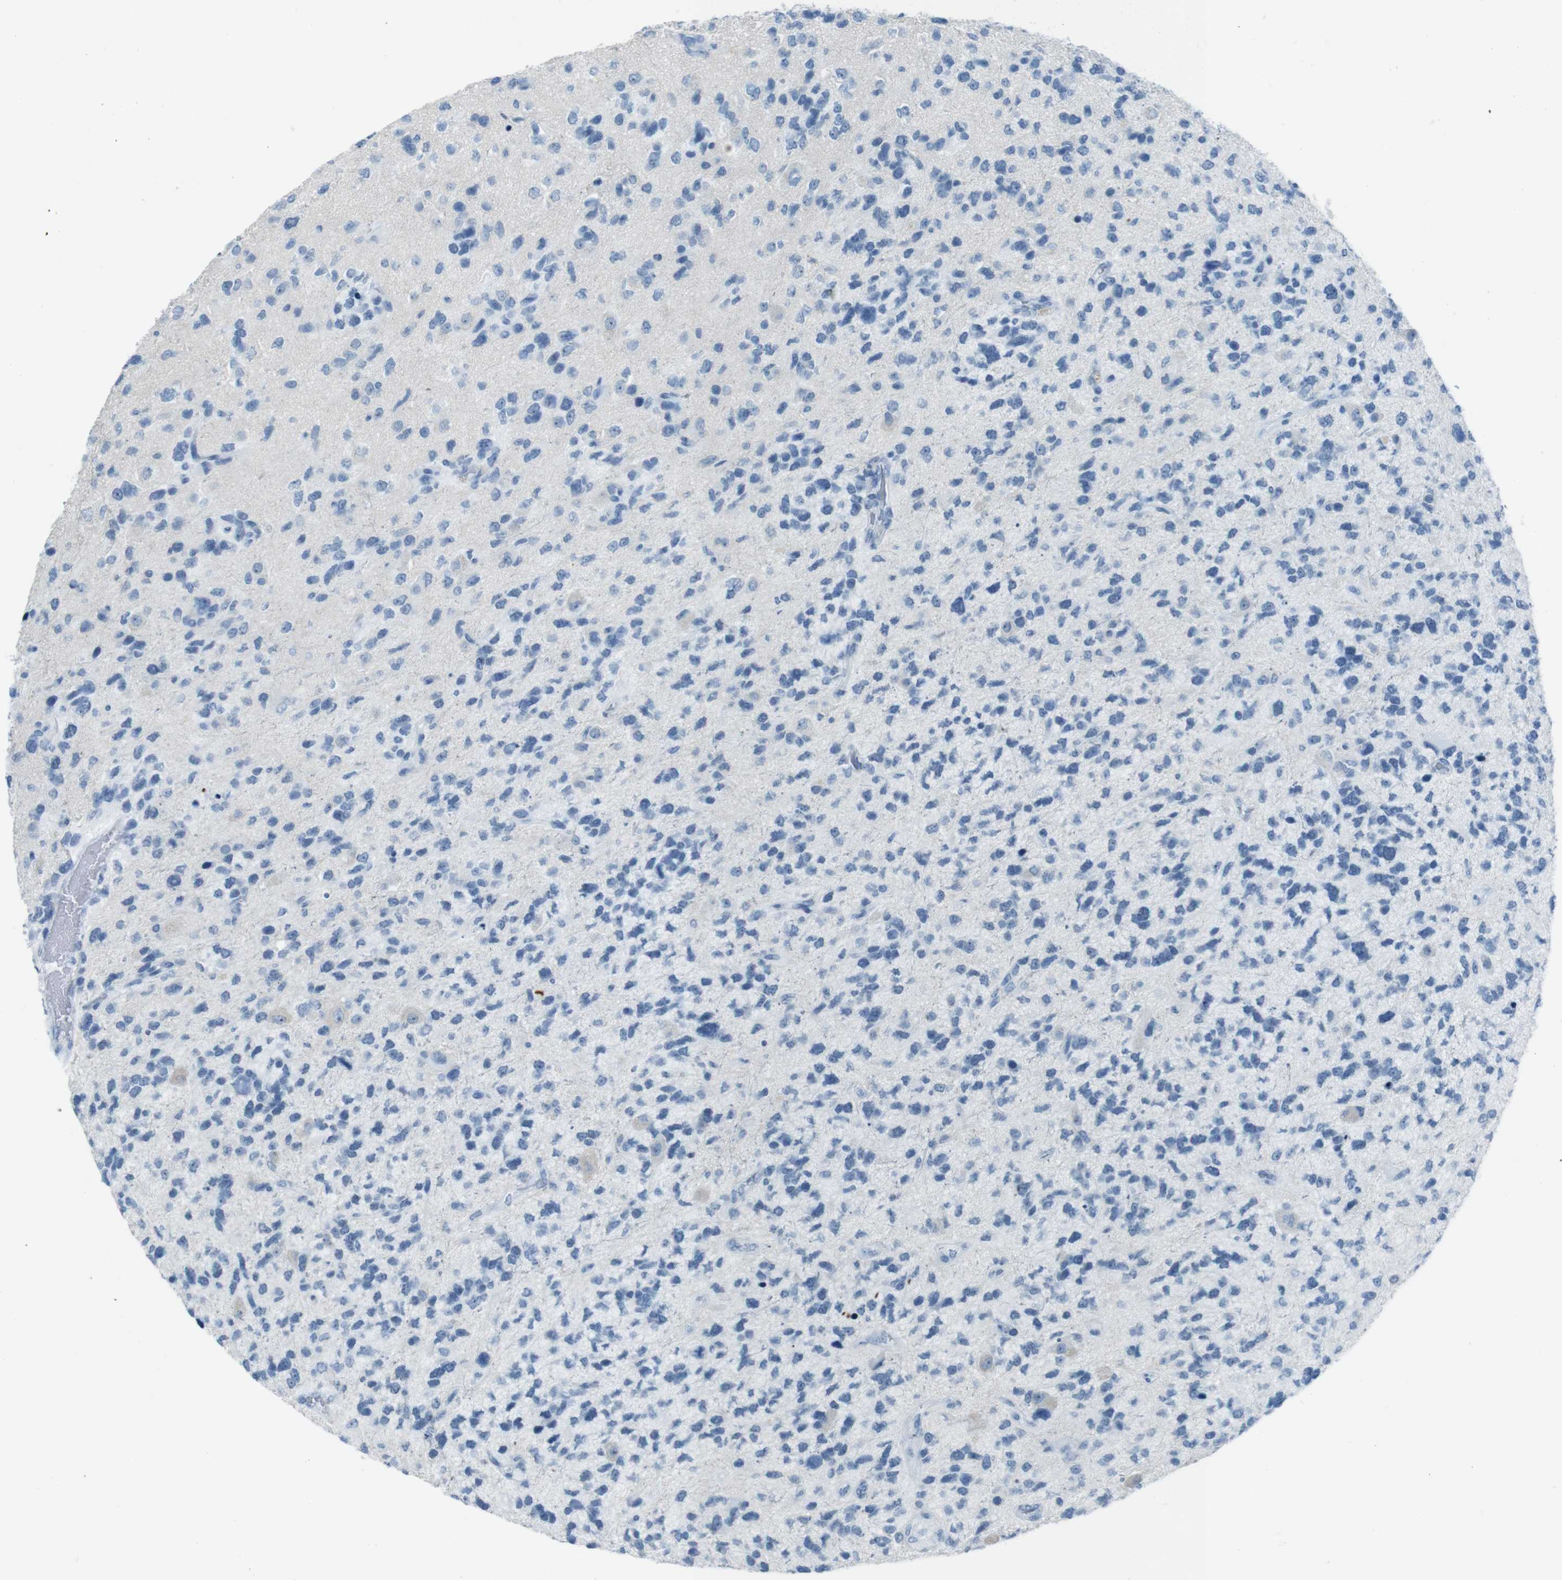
{"staining": {"intensity": "negative", "quantity": "none", "location": "none"}, "tissue": "glioma", "cell_type": "Tumor cells", "image_type": "cancer", "snomed": [{"axis": "morphology", "description": "Glioma, malignant, High grade"}, {"axis": "topography", "description": "Brain"}], "caption": "Malignant high-grade glioma stained for a protein using IHC exhibits no staining tumor cells.", "gene": "TMEM207", "patient": {"sex": "female", "age": 58}}